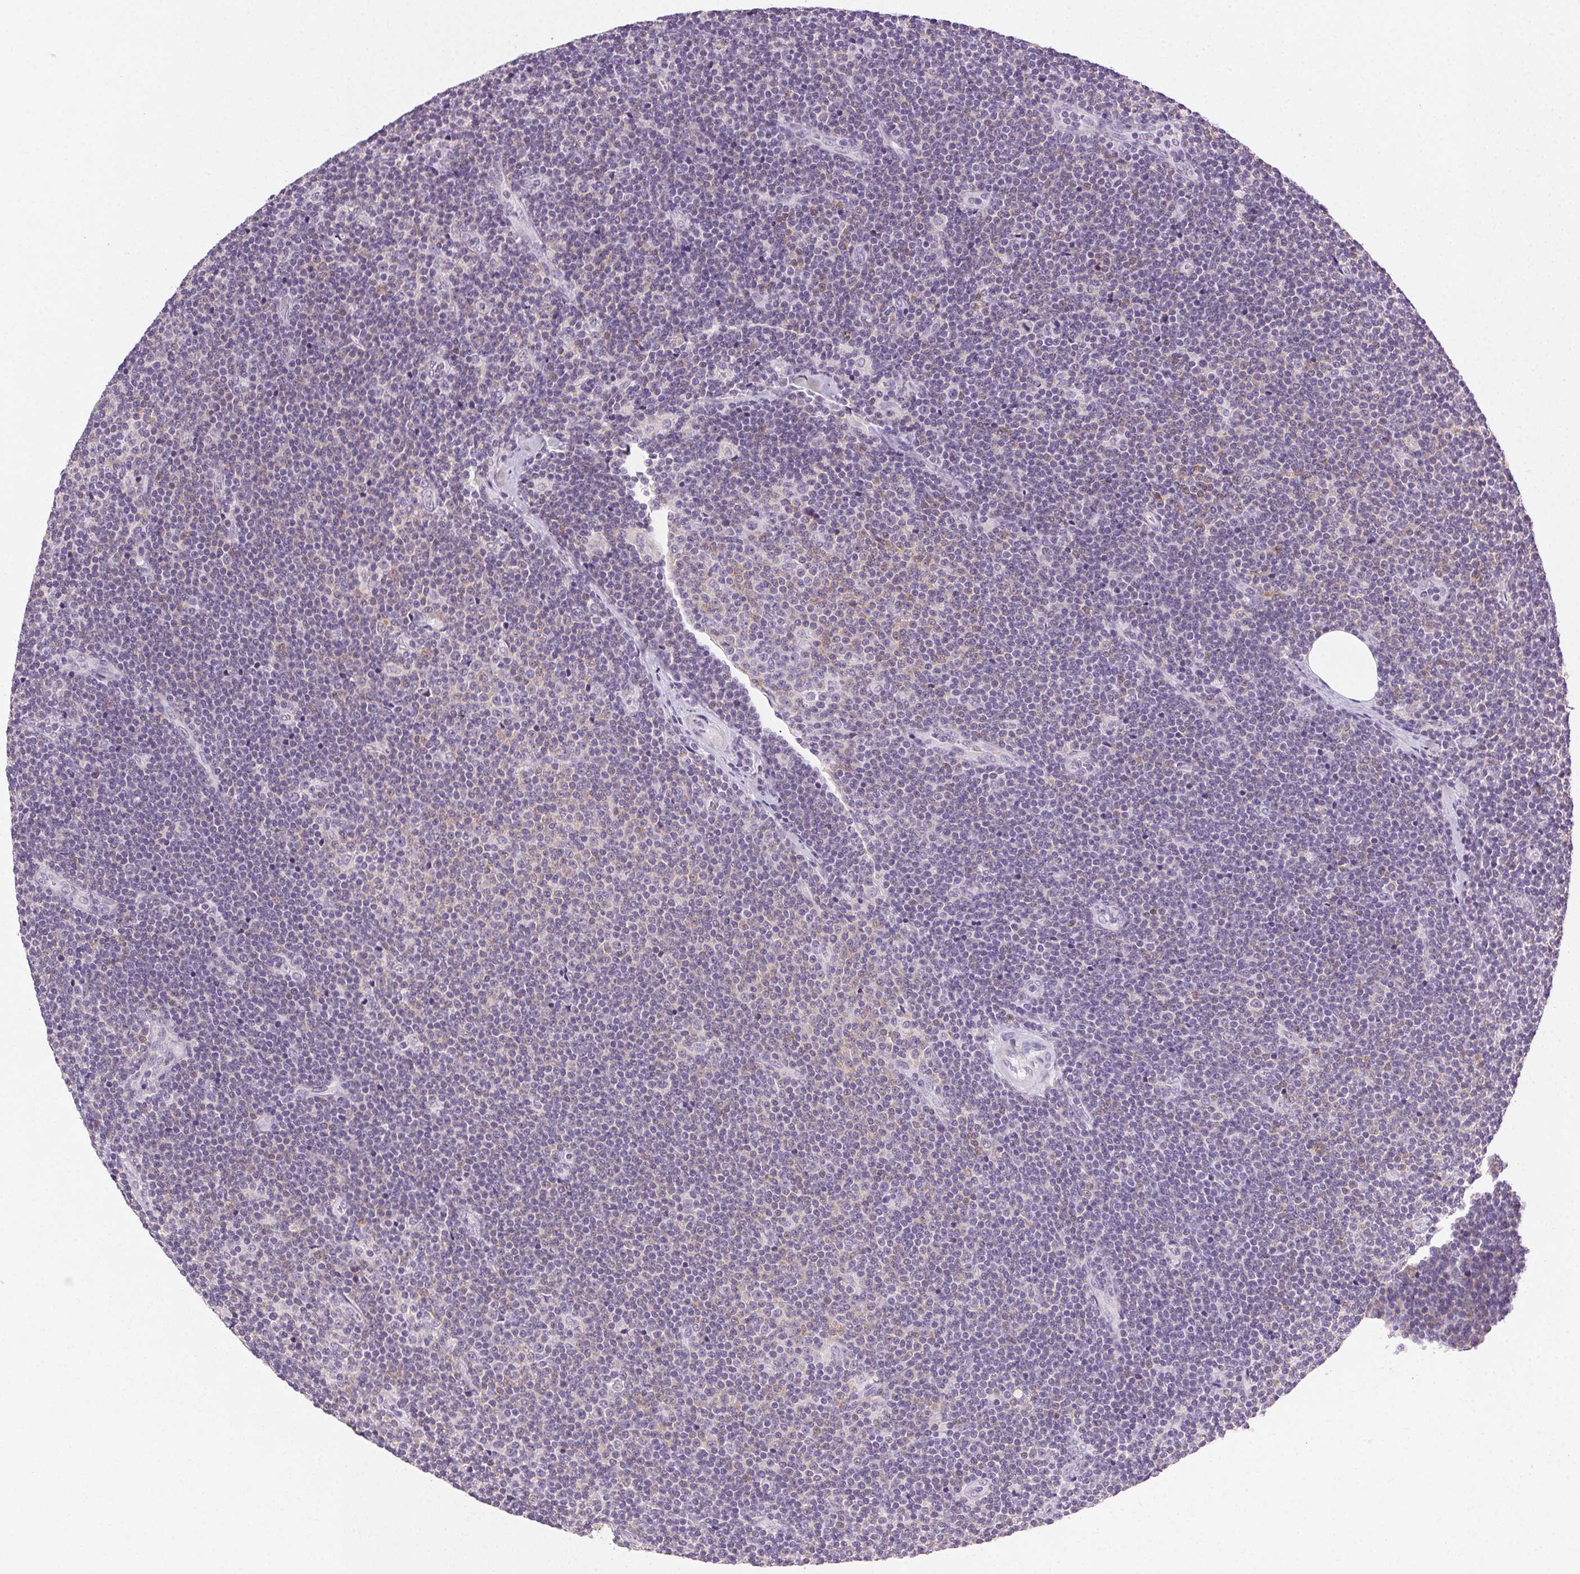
{"staining": {"intensity": "negative", "quantity": "none", "location": "none"}, "tissue": "lymphoma", "cell_type": "Tumor cells", "image_type": "cancer", "snomed": [{"axis": "morphology", "description": "Malignant lymphoma, non-Hodgkin's type, Low grade"}, {"axis": "topography", "description": "Lymph node"}], "caption": "An immunohistochemistry photomicrograph of low-grade malignant lymphoma, non-Hodgkin's type is shown. There is no staining in tumor cells of low-grade malignant lymphoma, non-Hodgkin's type.", "gene": "AKAP5", "patient": {"sex": "male", "age": 48}}